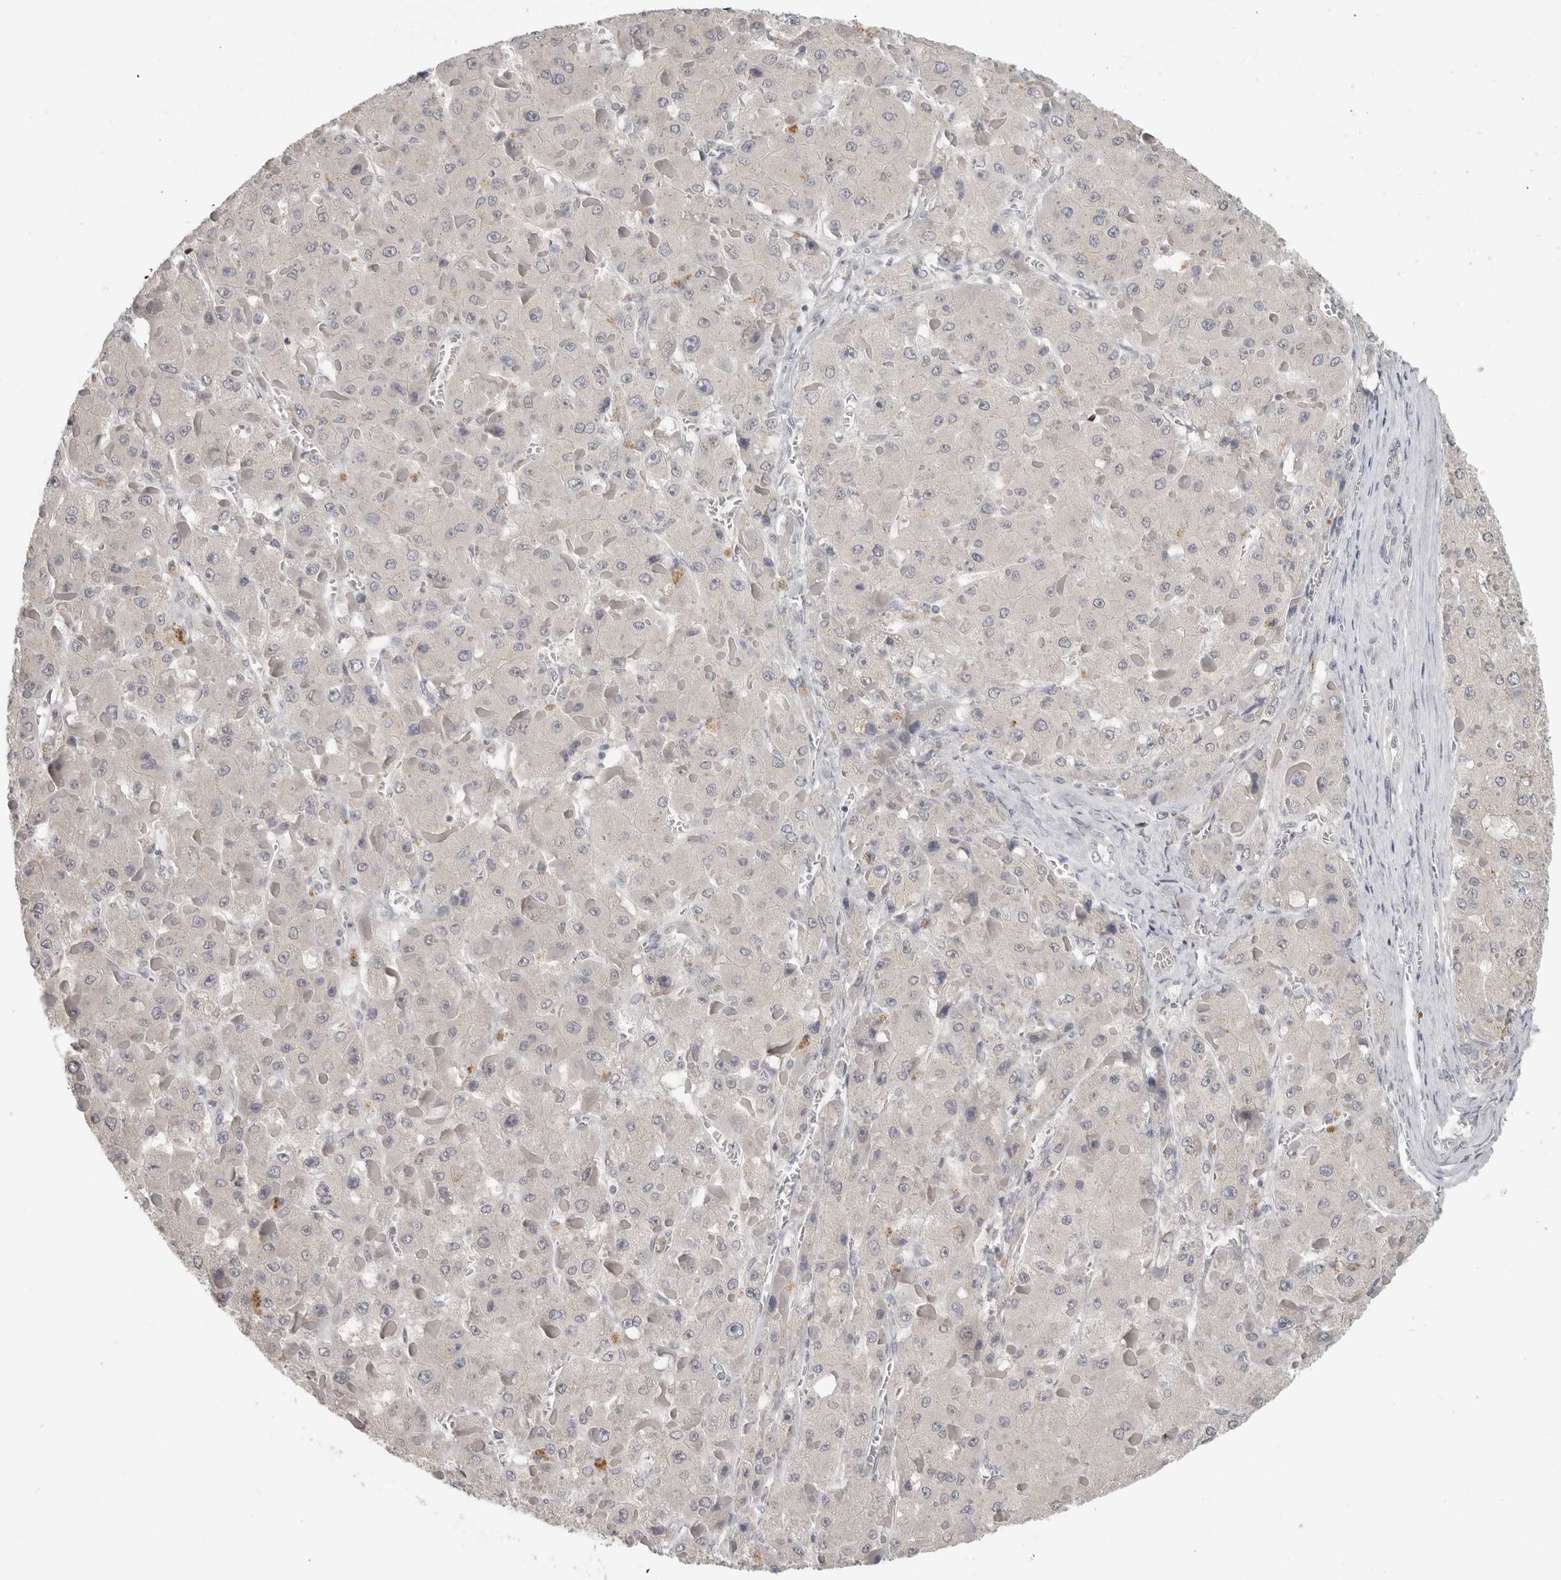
{"staining": {"intensity": "negative", "quantity": "none", "location": "none"}, "tissue": "liver cancer", "cell_type": "Tumor cells", "image_type": "cancer", "snomed": [{"axis": "morphology", "description": "Carcinoma, Hepatocellular, NOS"}, {"axis": "topography", "description": "Liver"}], "caption": "Hepatocellular carcinoma (liver) was stained to show a protein in brown. There is no significant expression in tumor cells.", "gene": "FOXP3", "patient": {"sex": "female", "age": 73}}